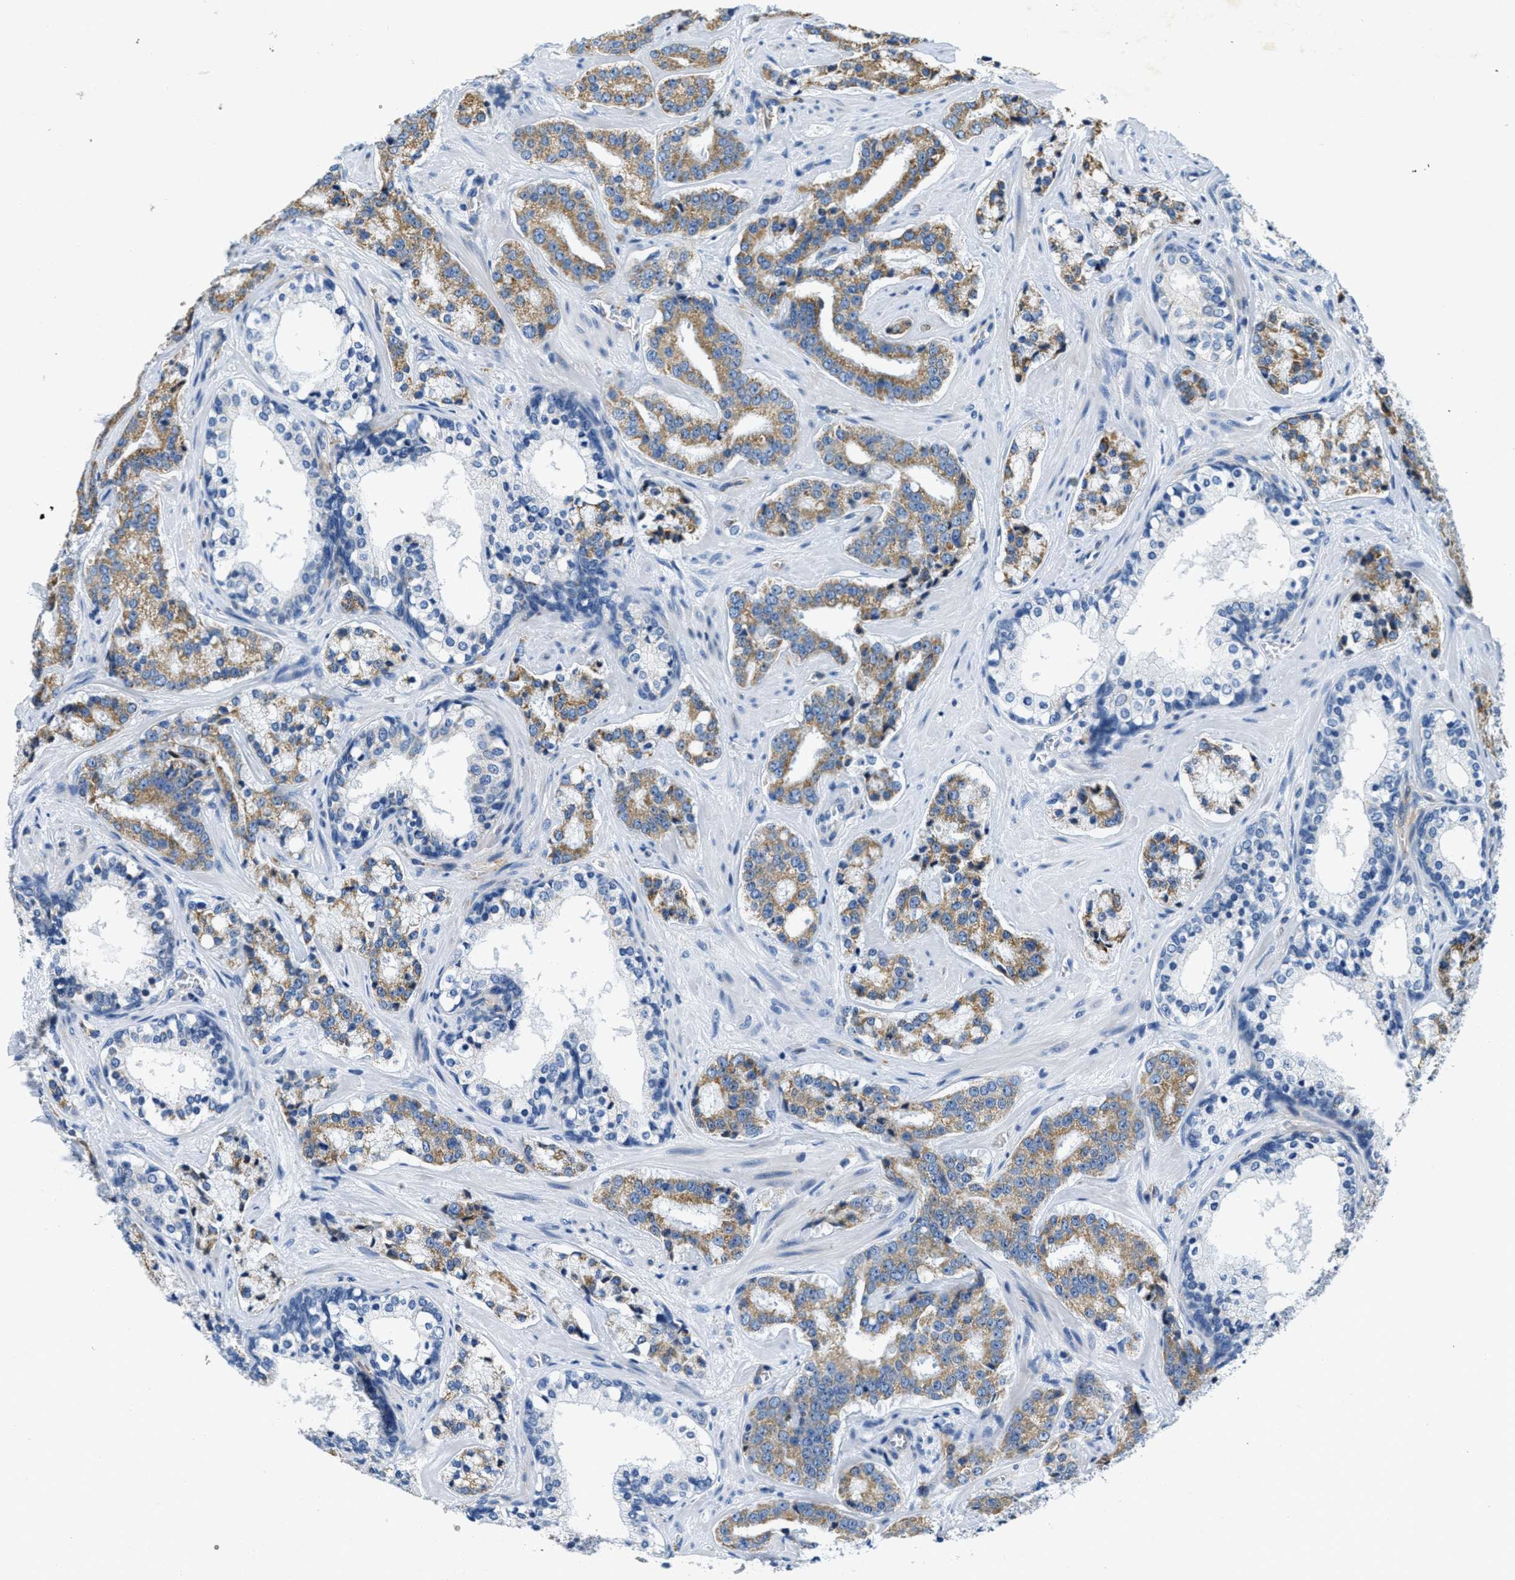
{"staining": {"intensity": "moderate", "quantity": ">75%", "location": "cytoplasmic/membranous"}, "tissue": "prostate cancer", "cell_type": "Tumor cells", "image_type": "cancer", "snomed": [{"axis": "morphology", "description": "Adenocarcinoma, High grade"}, {"axis": "topography", "description": "Prostate"}], "caption": "The image shows staining of prostate cancer, revealing moderate cytoplasmic/membranous protein positivity (brown color) within tumor cells.", "gene": "CA4", "patient": {"sex": "male", "age": 60}}